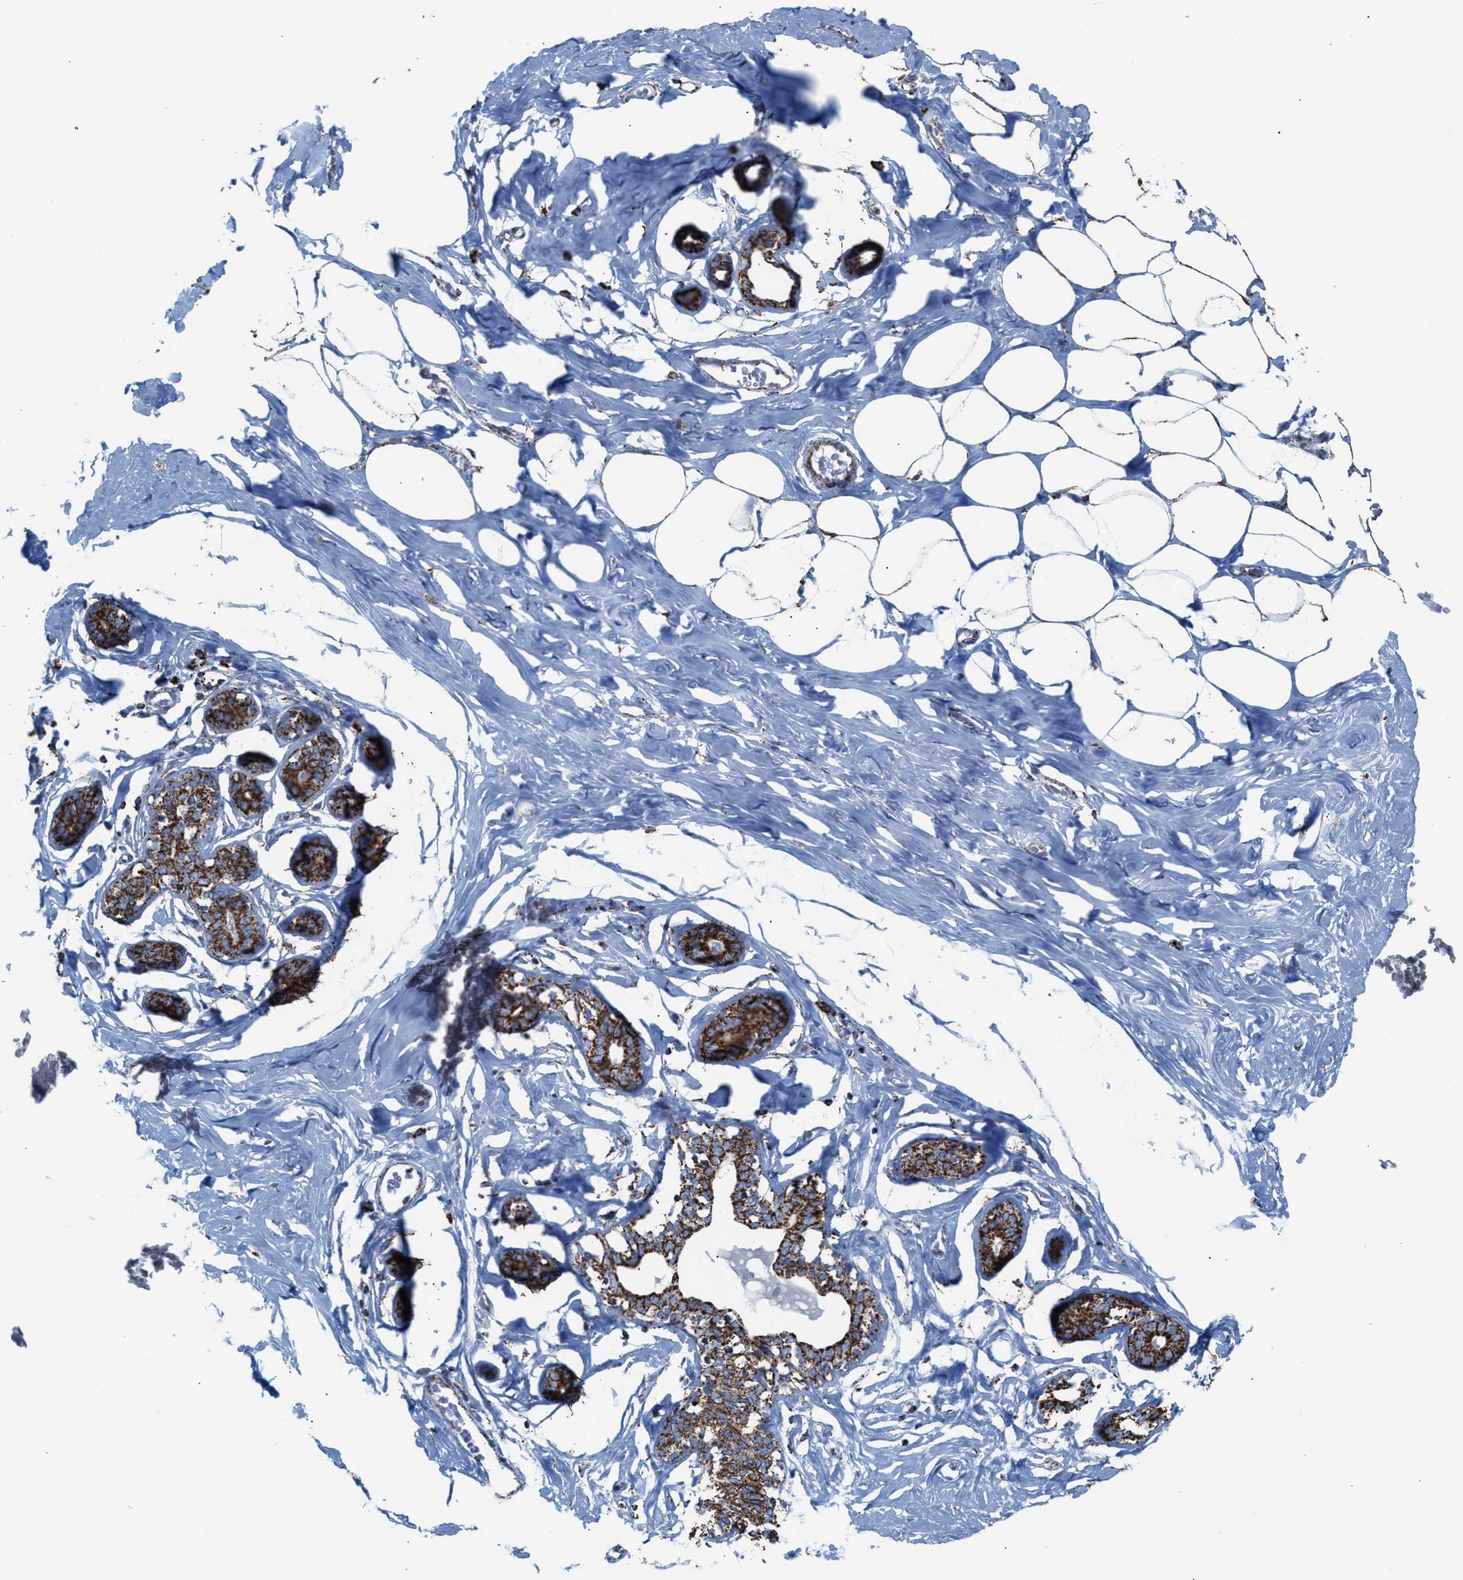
{"staining": {"intensity": "strong", "quantity": ">75%", "location": "cytoplasmic/membranous"}, "tissue": "adipose tissue", "cell_type": "Adipocytes", "image_type": "normal", "snomed": [{"axis": "morphology", "description": "Normal tissue, NOS"}, {"axis": "morphology", "description": "Fibrosis, NOS"}, {"axis": "topography", "description": "Breast"}, {"axis": "topography", "description": "Adipose tissue"}], "caption": "Immunohistochemical staining of normal adipose tissue demonstrates >75% levels of strong cytoplasmic/membranous protein staining in approximately >75% of adipocytes. The protein of interest is shown in brown color, while the nuclei are stained blue.", "gene": "ECHS1", "patient": {"sex": "female", "age": 39}}